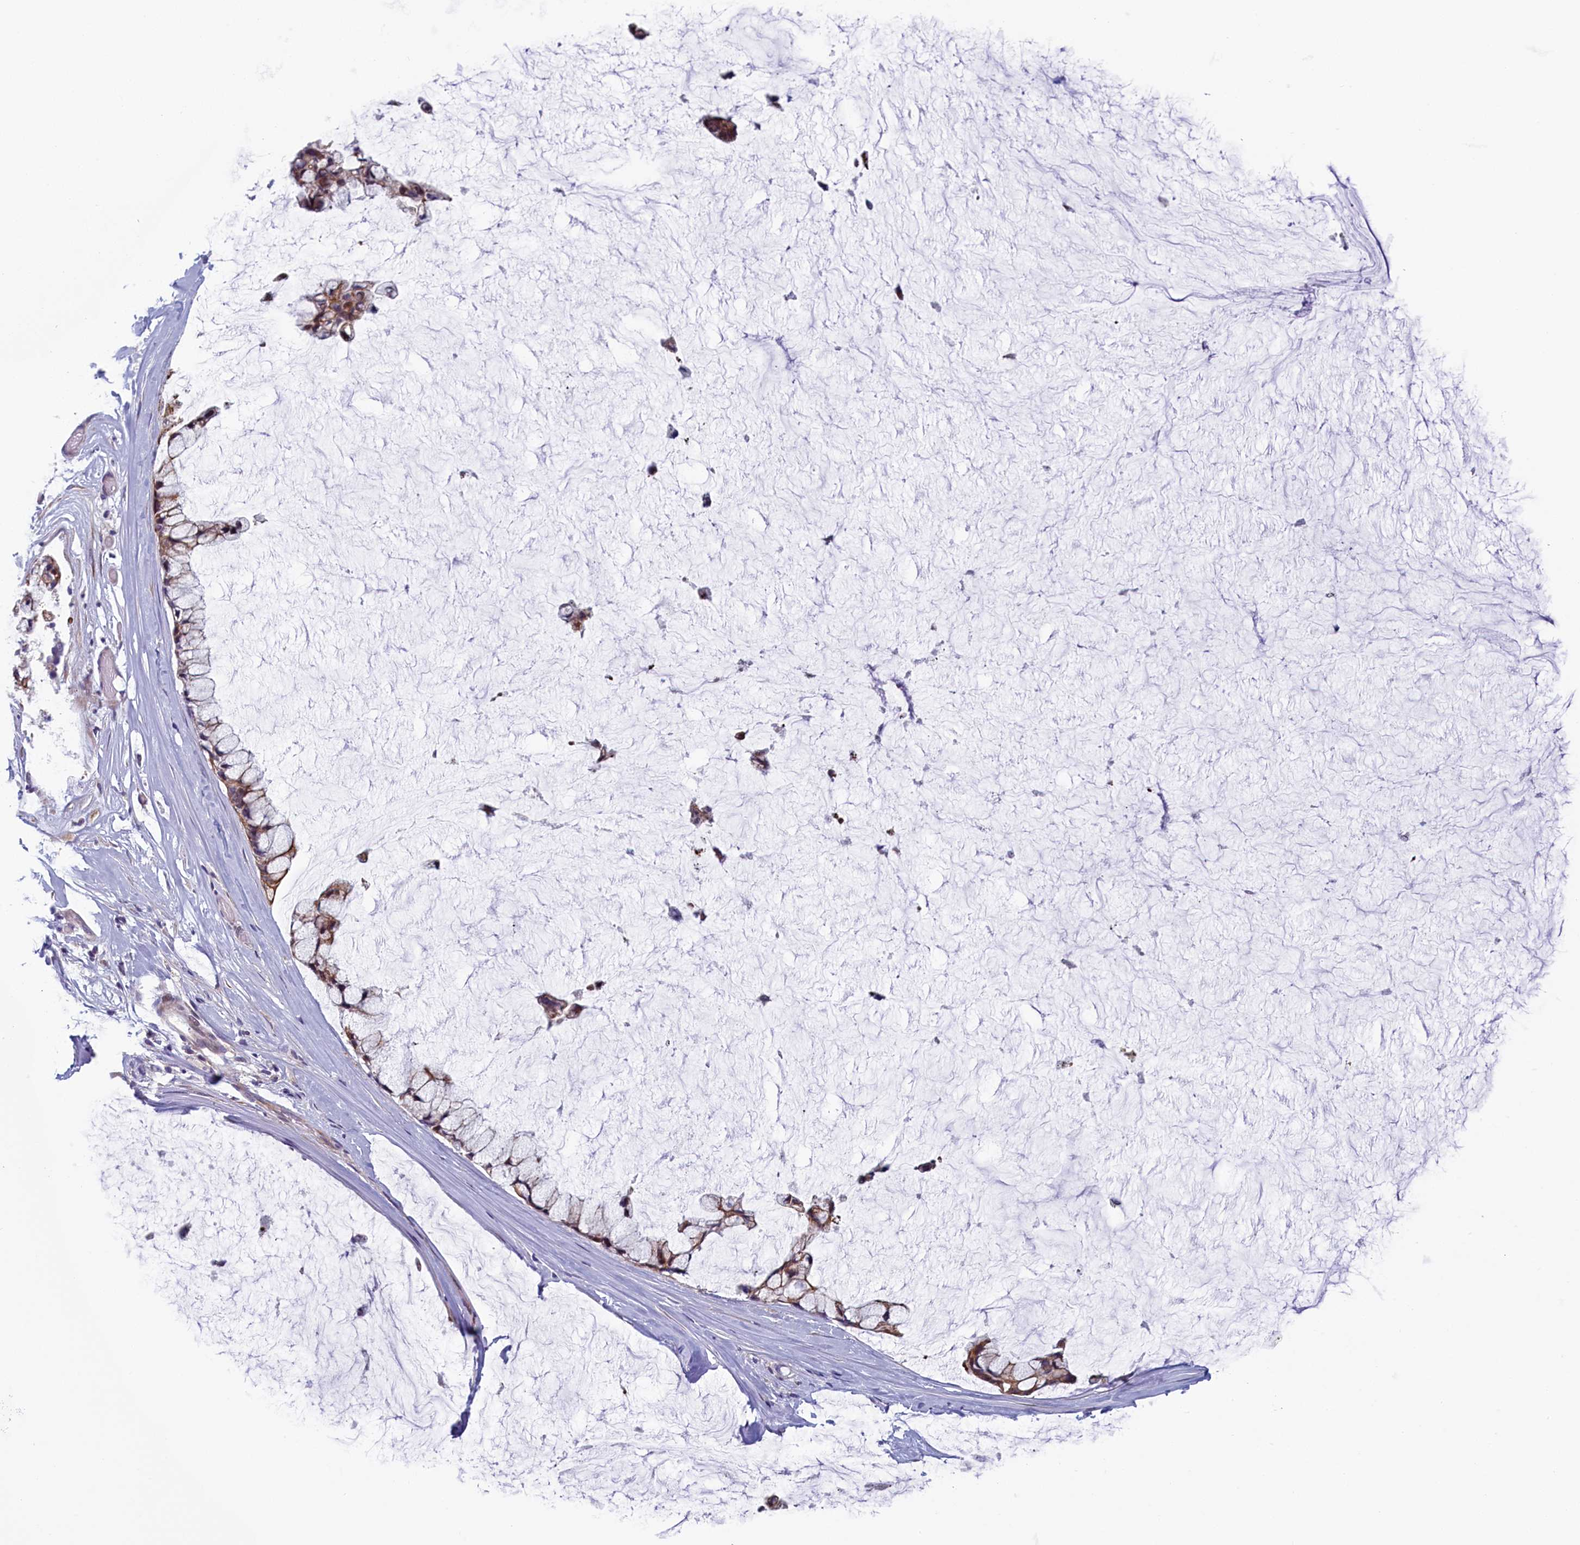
{"staining": {"intensity": "weak", "quantity": "25%-75%", "location": "cytoplasmic/membranous"}, "tissue": "ovarian cancer", "cell_type": "Tumor cells", "image_type": "cancer", "snomed": [{"axis": "morphology", "description": "Cystadenocarcinoma, mucinous, NOS"}, {"axis": "topography", "description": "Ovary"}], "caption": "DAB (3,3'-diaminobenzidine) immunohistochemical staining of mucinous cystadenocarcinoma (ovarian) exhibits weak cytoplasmic/membranous protein positivity in approximately 25%-75% of tumor cells.", "gene": "ANKRD39", "patient": {"sex": "female", "age": 39}}